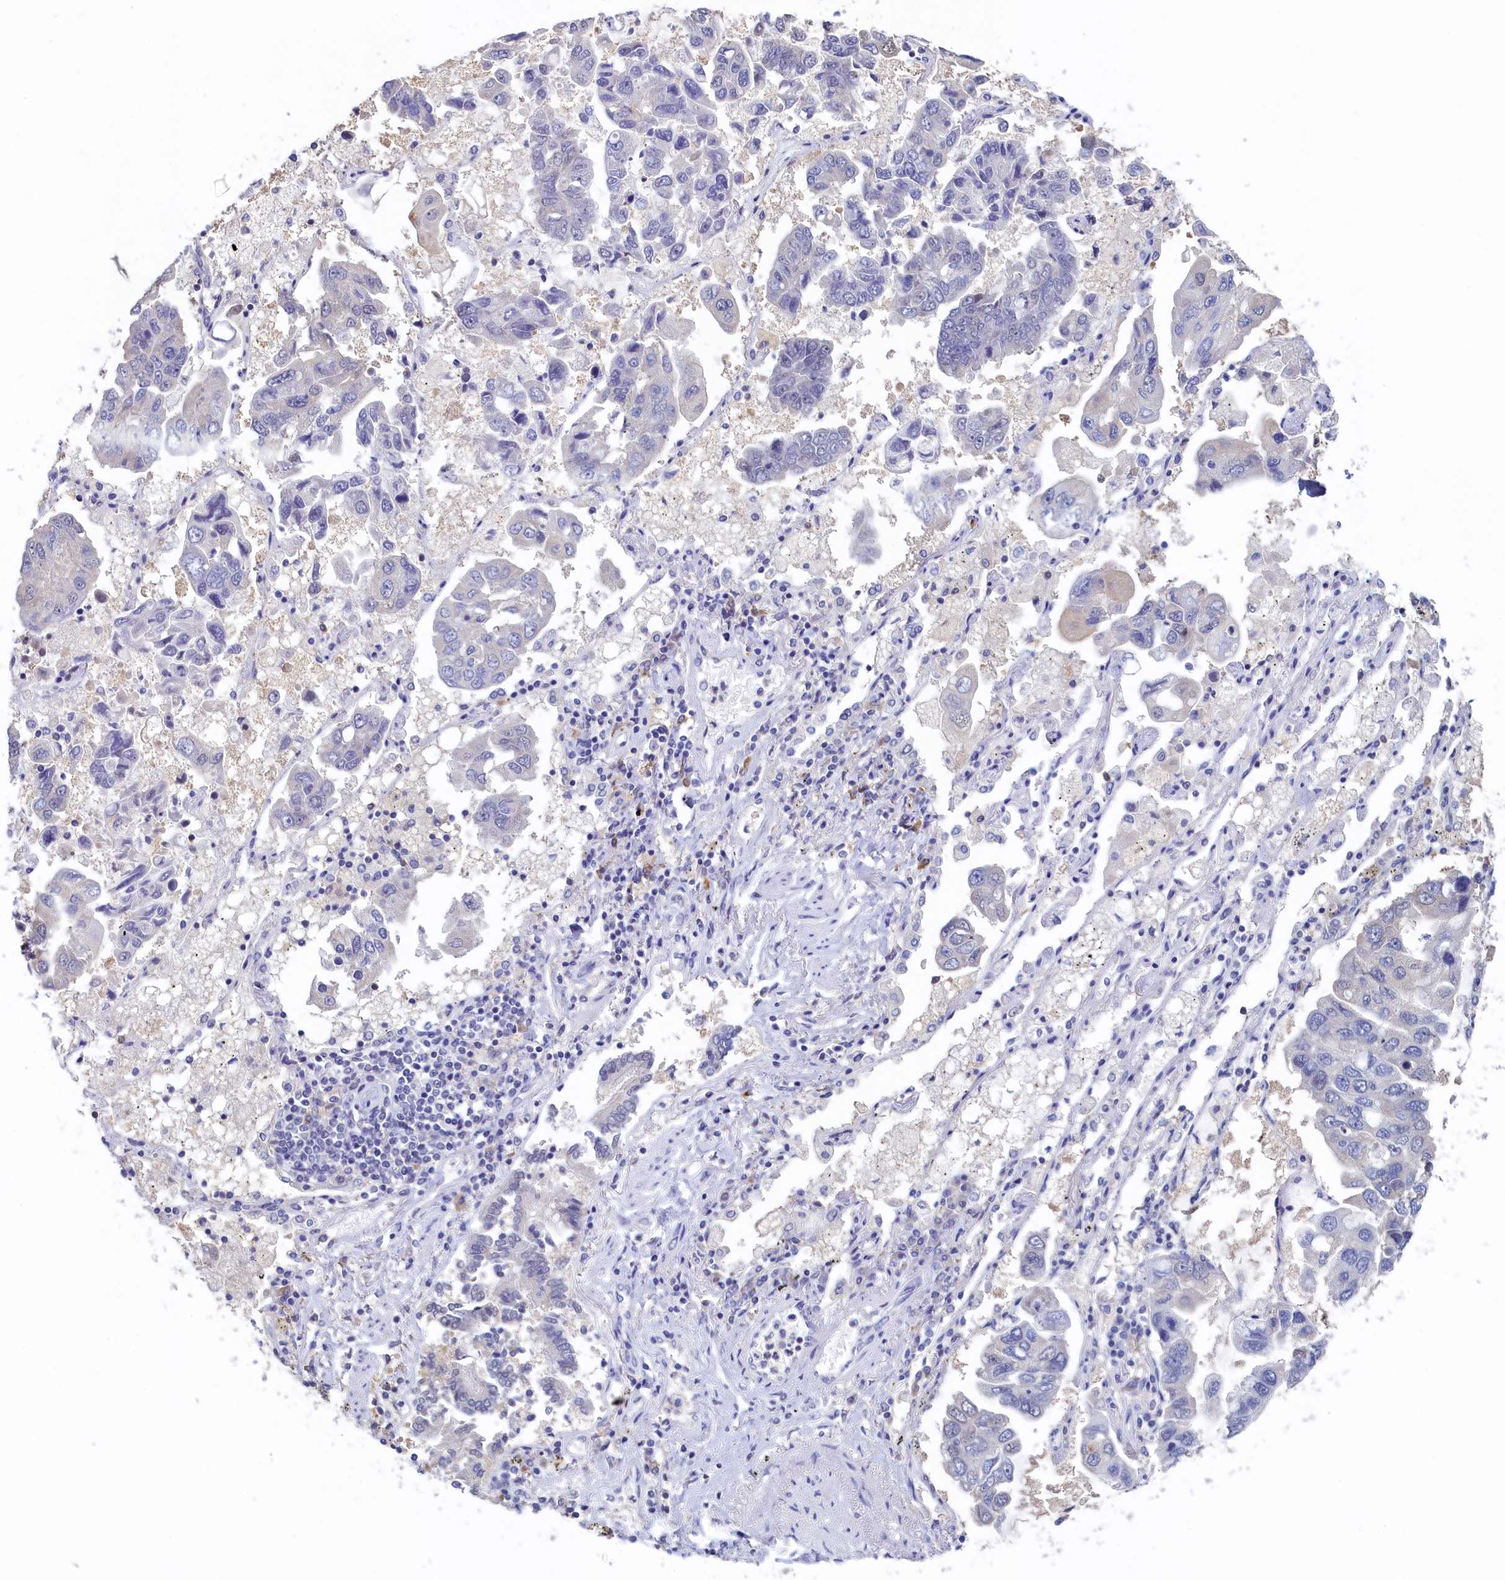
{"staining": {"intensity": "negative", "quantity": "none", "location": "none"}, "tissue": "lung cancer", "cell_type": "Tumor cells", "image_type": "cancer", "snomed": [{"axis": "morphology", "description": "Adenocarcinoma, NOS"}, {"axis": "topography", "description": "Lung"}], "caption": "Lung cancer was stained to show a protein in brown. There is no significant positivity in tumor cells.", "gene": "MOSPD3", "patient": {"sex": "male", "age": 64}}